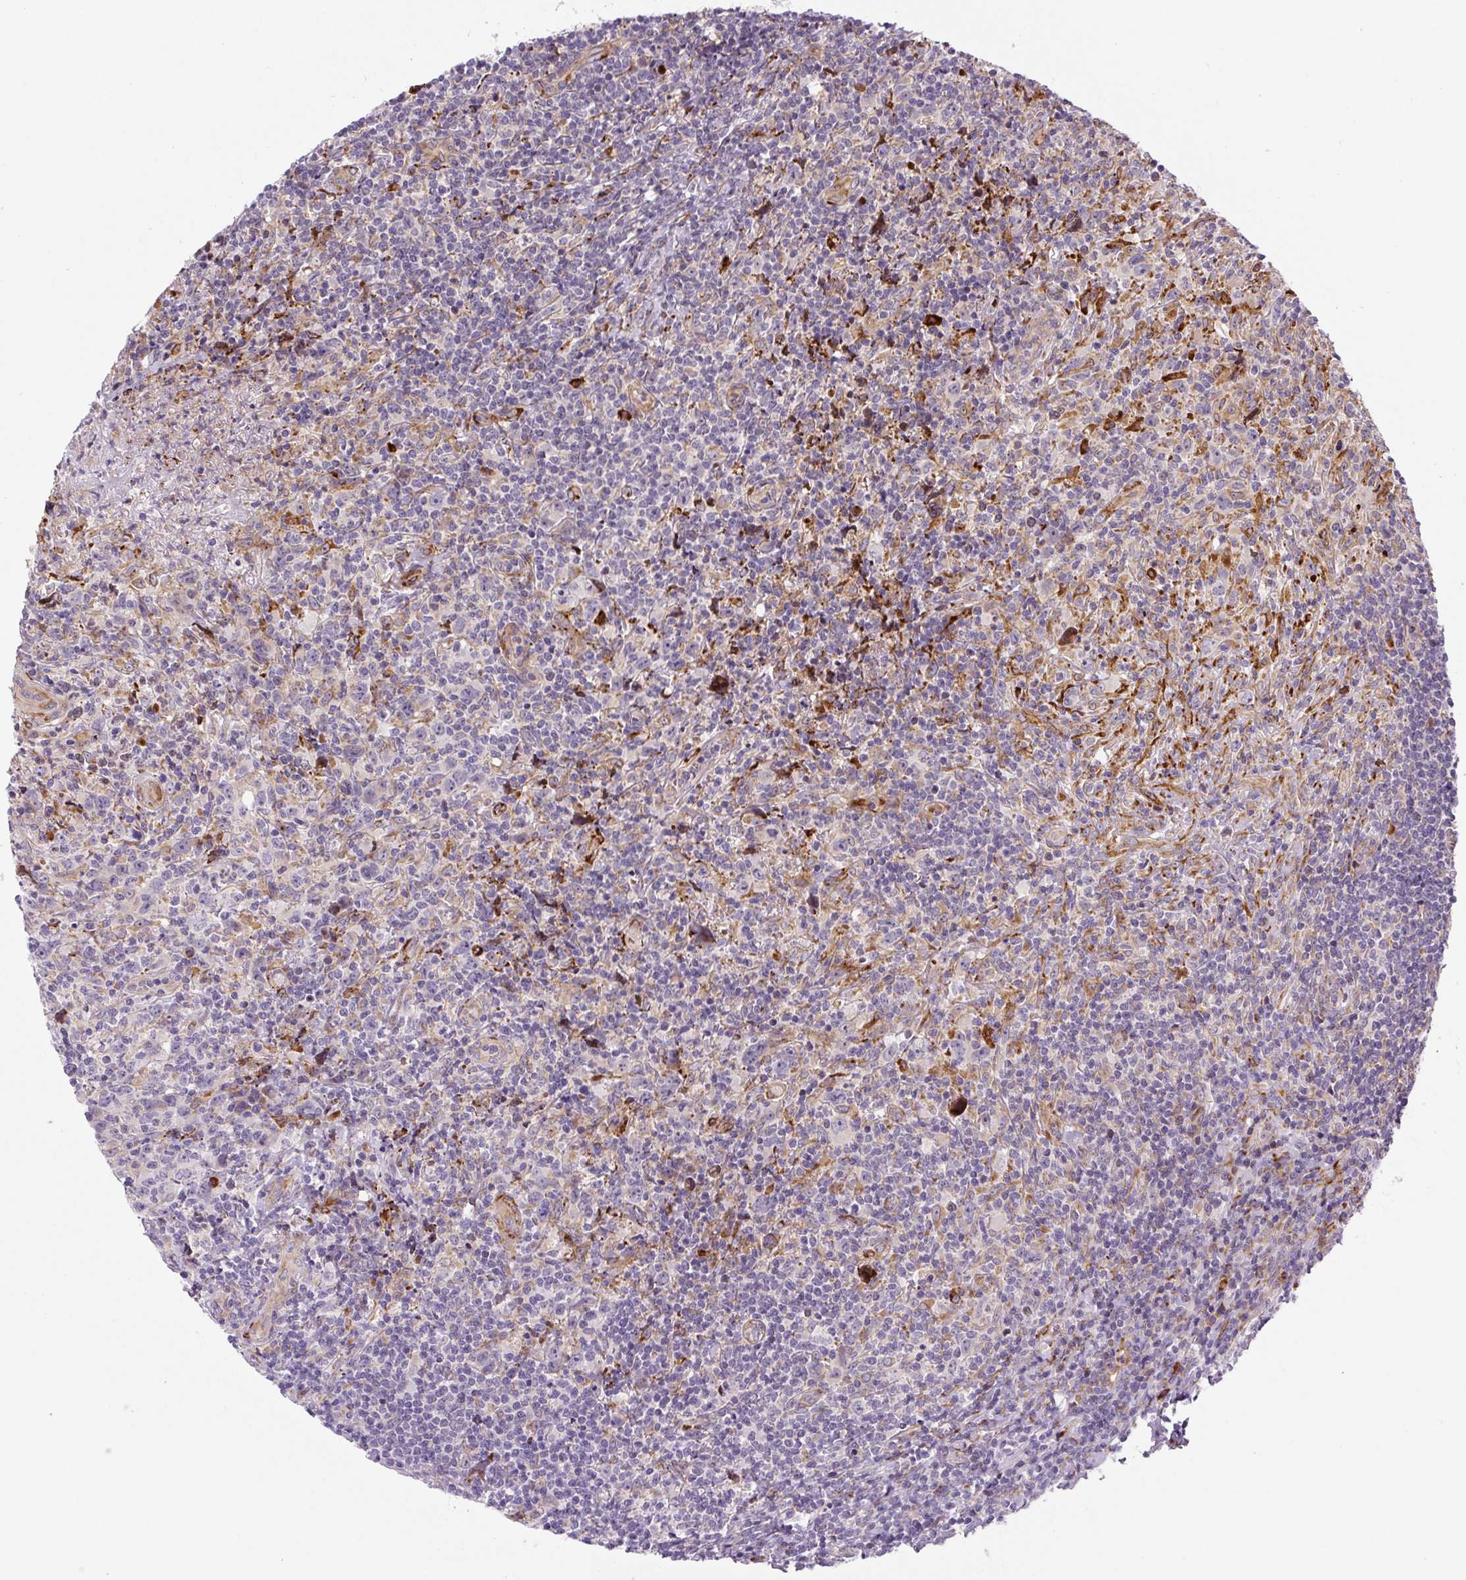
{"staining": {"intensity": "negative", "quantity": "none", "location": "none"}, "tissue": "lymphoma", "cell_type": "Tumor cells", "image_type": "cancer", "snomed": [{"axis": "morphology", "description": "Hodgkin's disease, NOS"}, {"axis": "topography", "description": "Lymph node"}], "caption": "This photomicrograph is of lymphoma stained with immunohistochemistry to label a protein in brown with the nuclei are counter-stained blue. There is no expression in tumor cells.", "gene": "DISP3", "patient": {"sex": "female", "age": 18}}